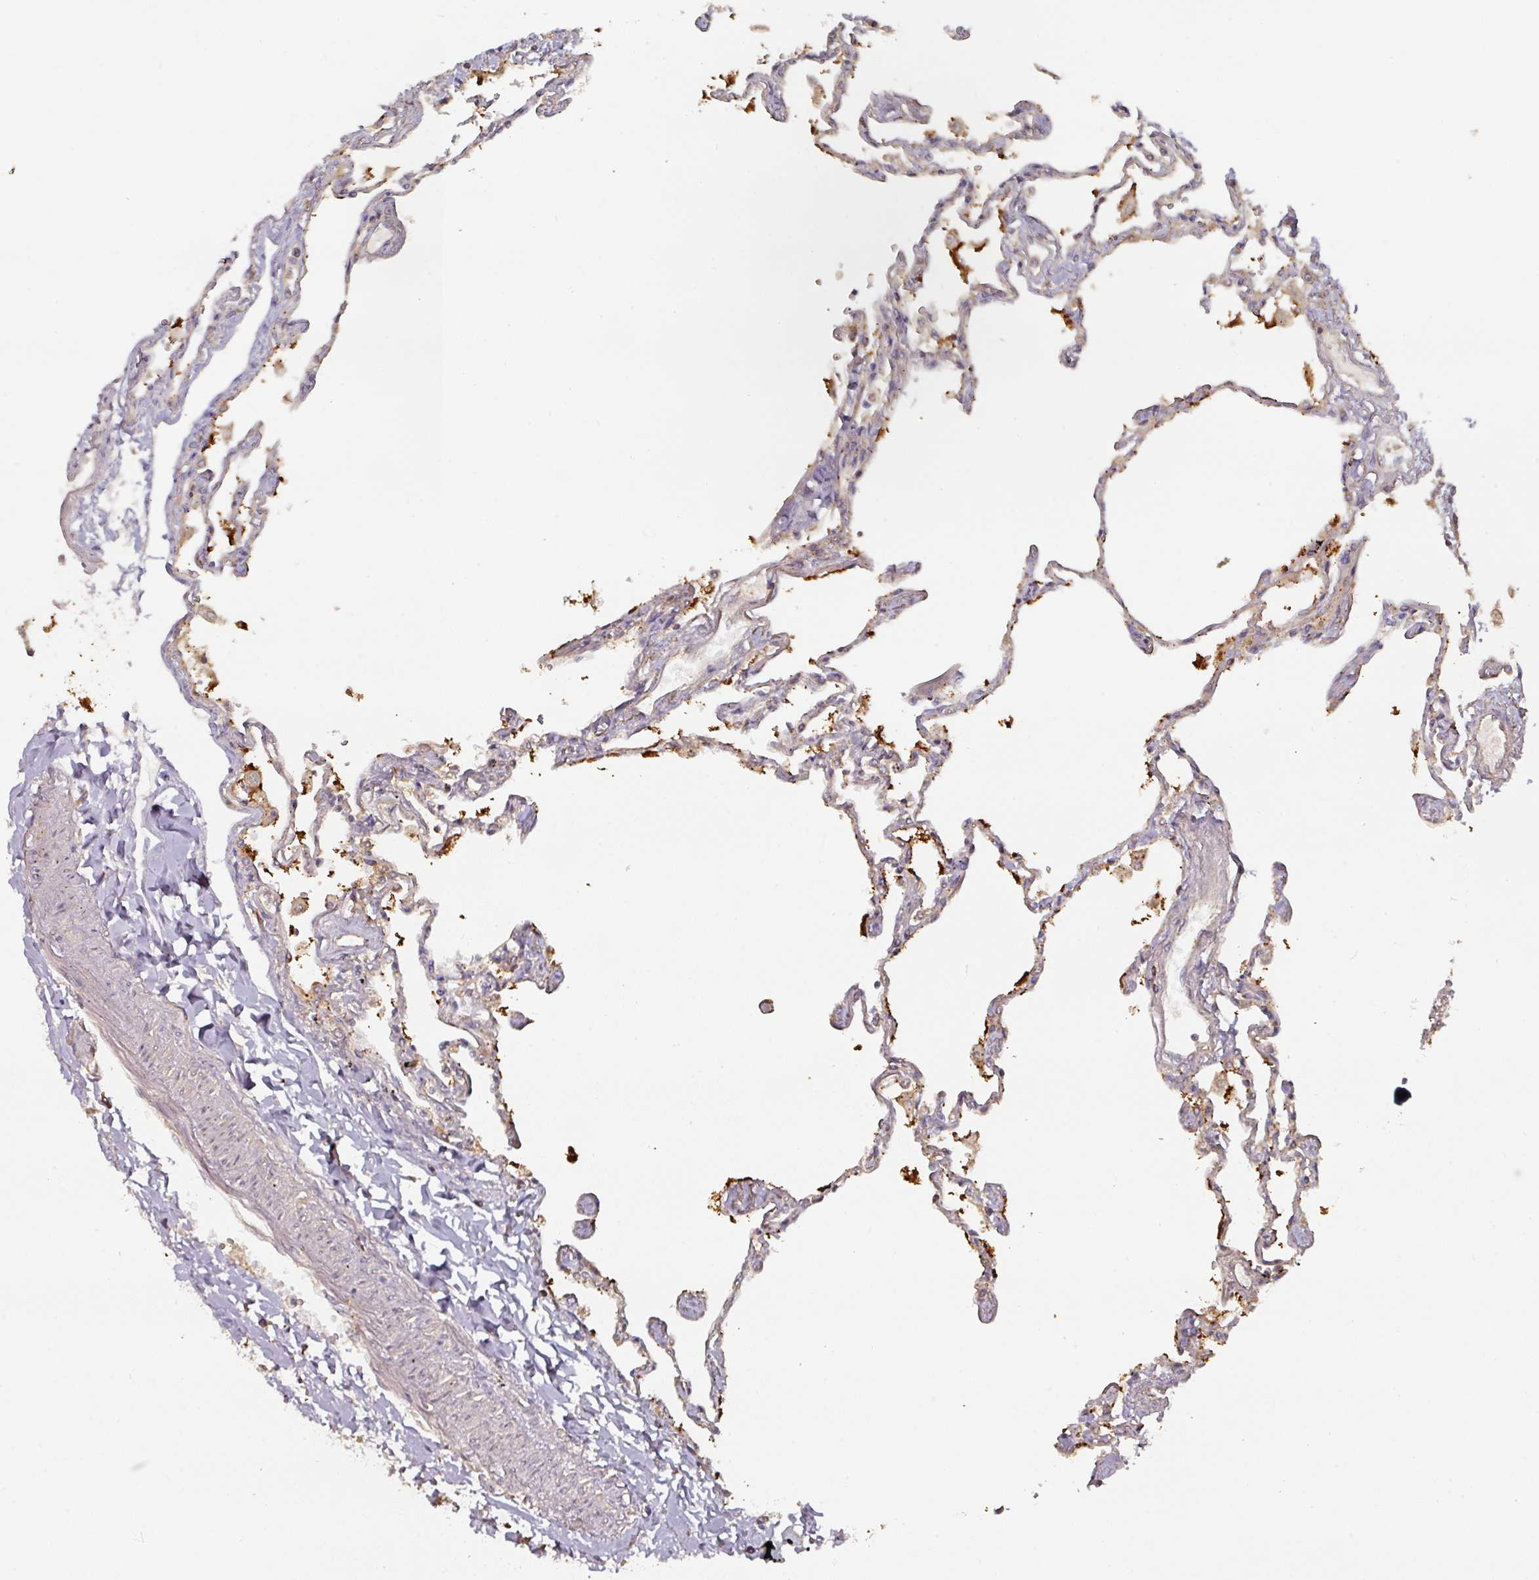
{"staining": {"intensity": "moderate", "quantity": "25%-75%", "location": "cytoplasmic/membranous"}, "tissue": "lung", "cell_type": "Alveolar cells", "image_type": "normal", "snomed": [{"axis": "morphology", "description": "Normal tissue, NOS"}, {"axis": "topography", "description": "Lung"}], "caption": "Lung stained with DAB (3,3'-diaminobenzidine) immunohistochemistry (IHC) demonstrates medium levels of moderate cytoplasmic/membranous expression in approximately 25%-75% of alveolar cells.", "gene": "CEP95", "patient": {"sex": "female", "age": 67}}